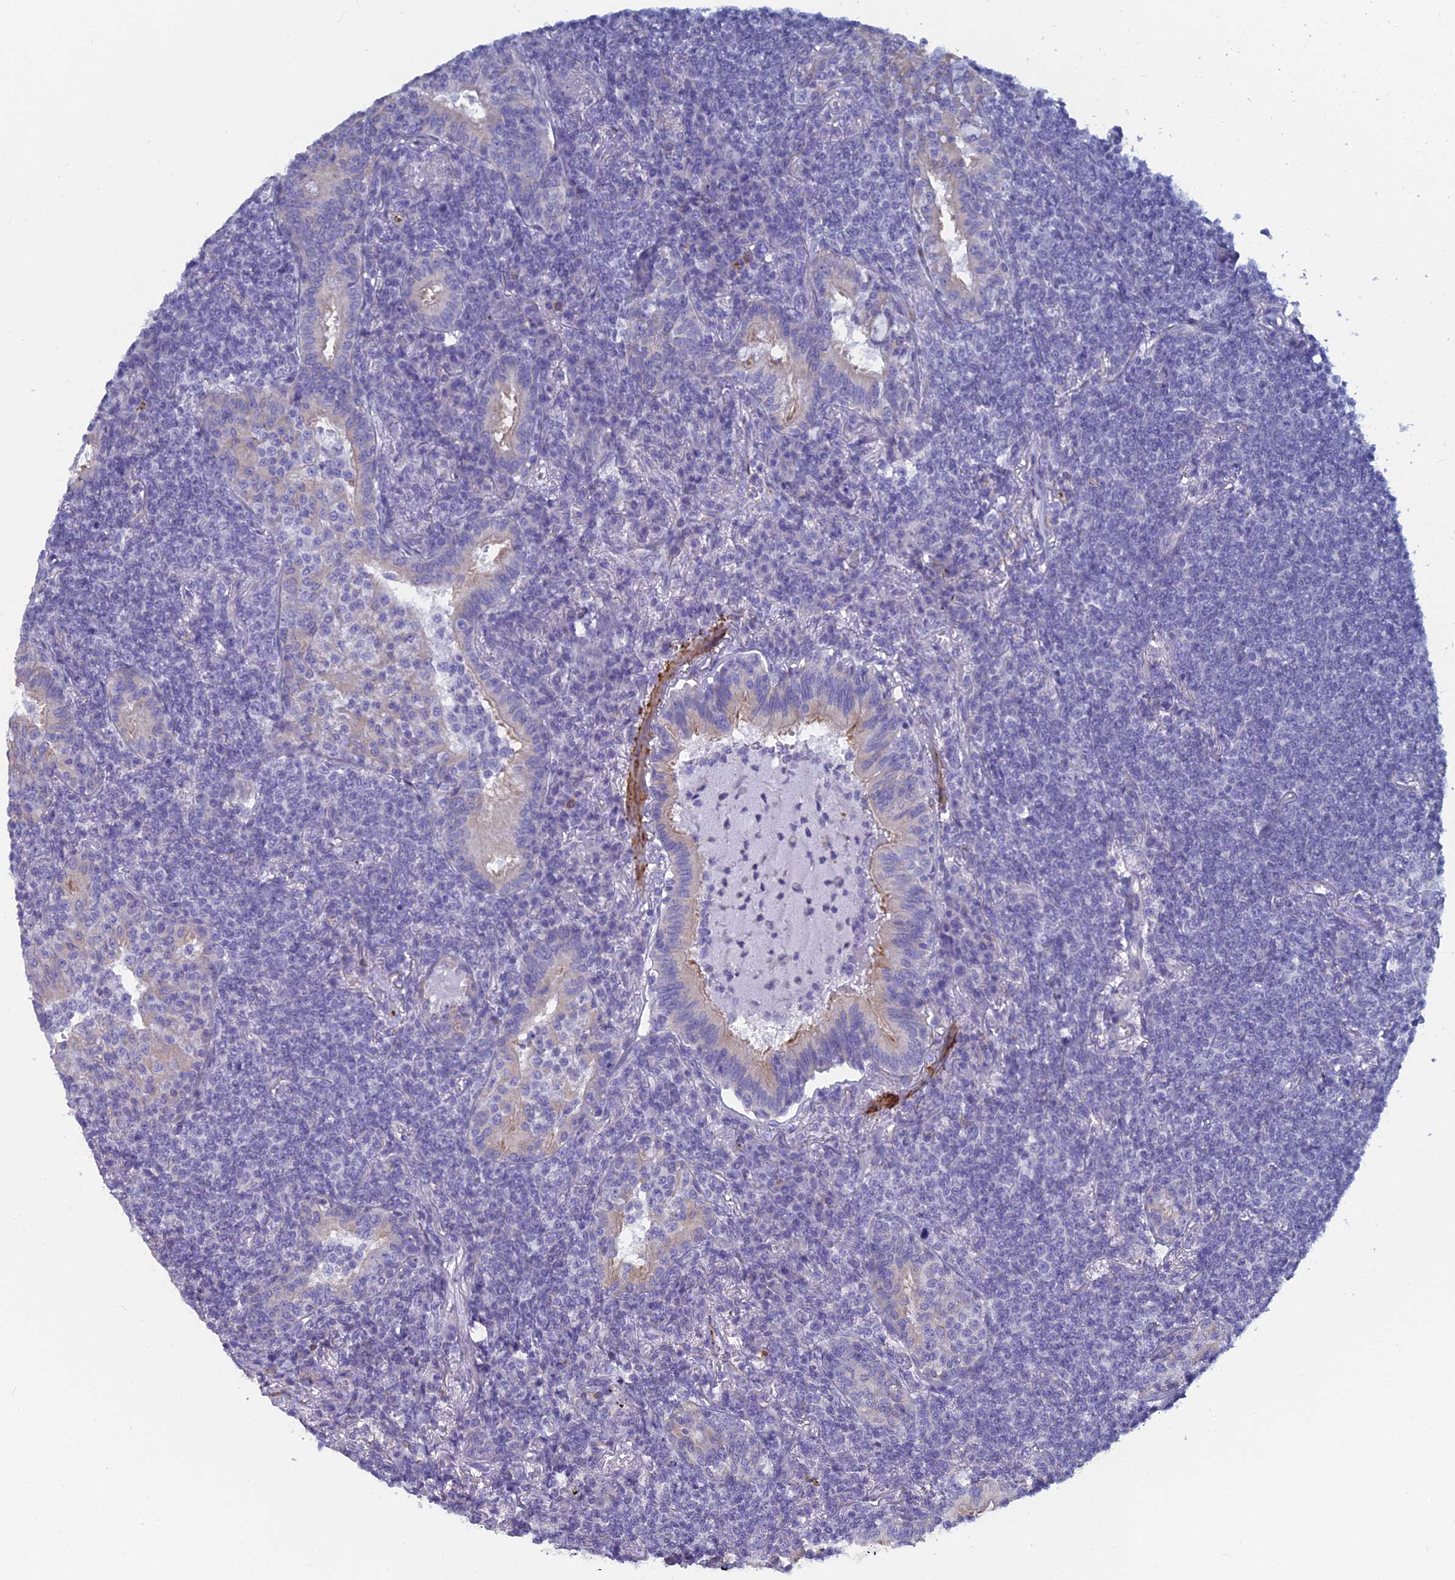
{"staining": {"intensity": "negative", "quantity": "none", "location": "none"}, "tissue": "lymphoma", "cell_type": "Tumor cells", "image_type": "cancer", "snomed": [{"axis": "morphology", "description": "Malignant lymphoma, non-Hodgkin's type, Low grade"}, {"axis": "topography", "description": "Lung"}], "caption": "High power microscopy image of an immunohistochemistry micrograph of low-grade malignant lymphoma, non-Hodgkin's type, revealing no significant expression in tumor cells.", "gene": "PCDHA8", "patient": {"sex": "female", "age": 71}}